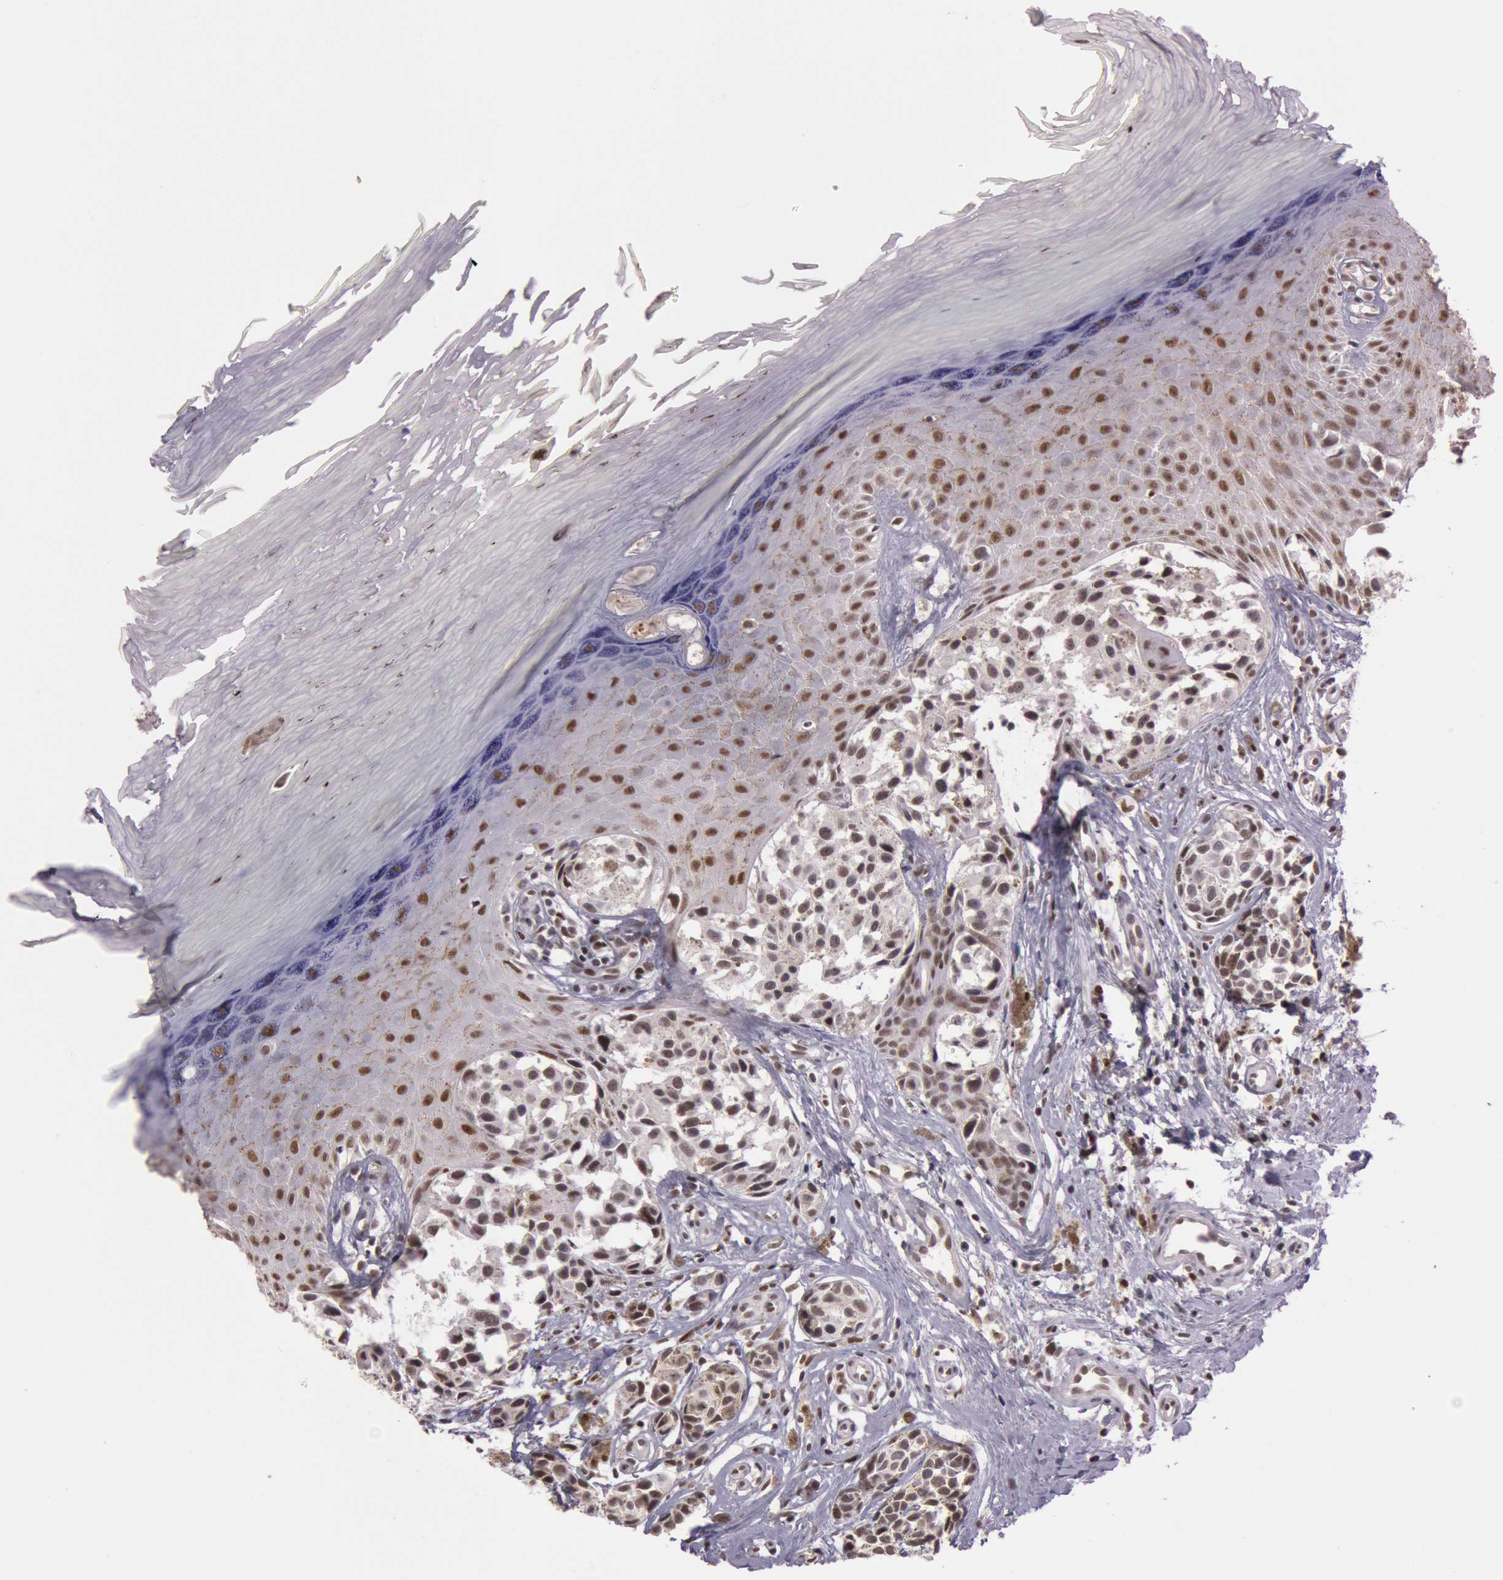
{"staining": {"intensity": "moderate", "quantity": "<25%", "location": "nuclear"}, "tissue": "melanoma", "cell_type": "Tumor cells", "image_type": "cancer", "snomed": [{"axis": "morphology", "description": "Malignant melanoma, NOS"}, {"axis": "topography", "description": "Skin"}], "caption": "IHC (DAB (3,3'-diaminobenzidine)) staining of human malignant melanoma demonstrates moderate nuclear protein positivity in approximately <25% of tumor cells. (IHC, brightfield microscopy, high magnification).", "gene": "TASL", "patient": {"sex": "male", "age": 79}}